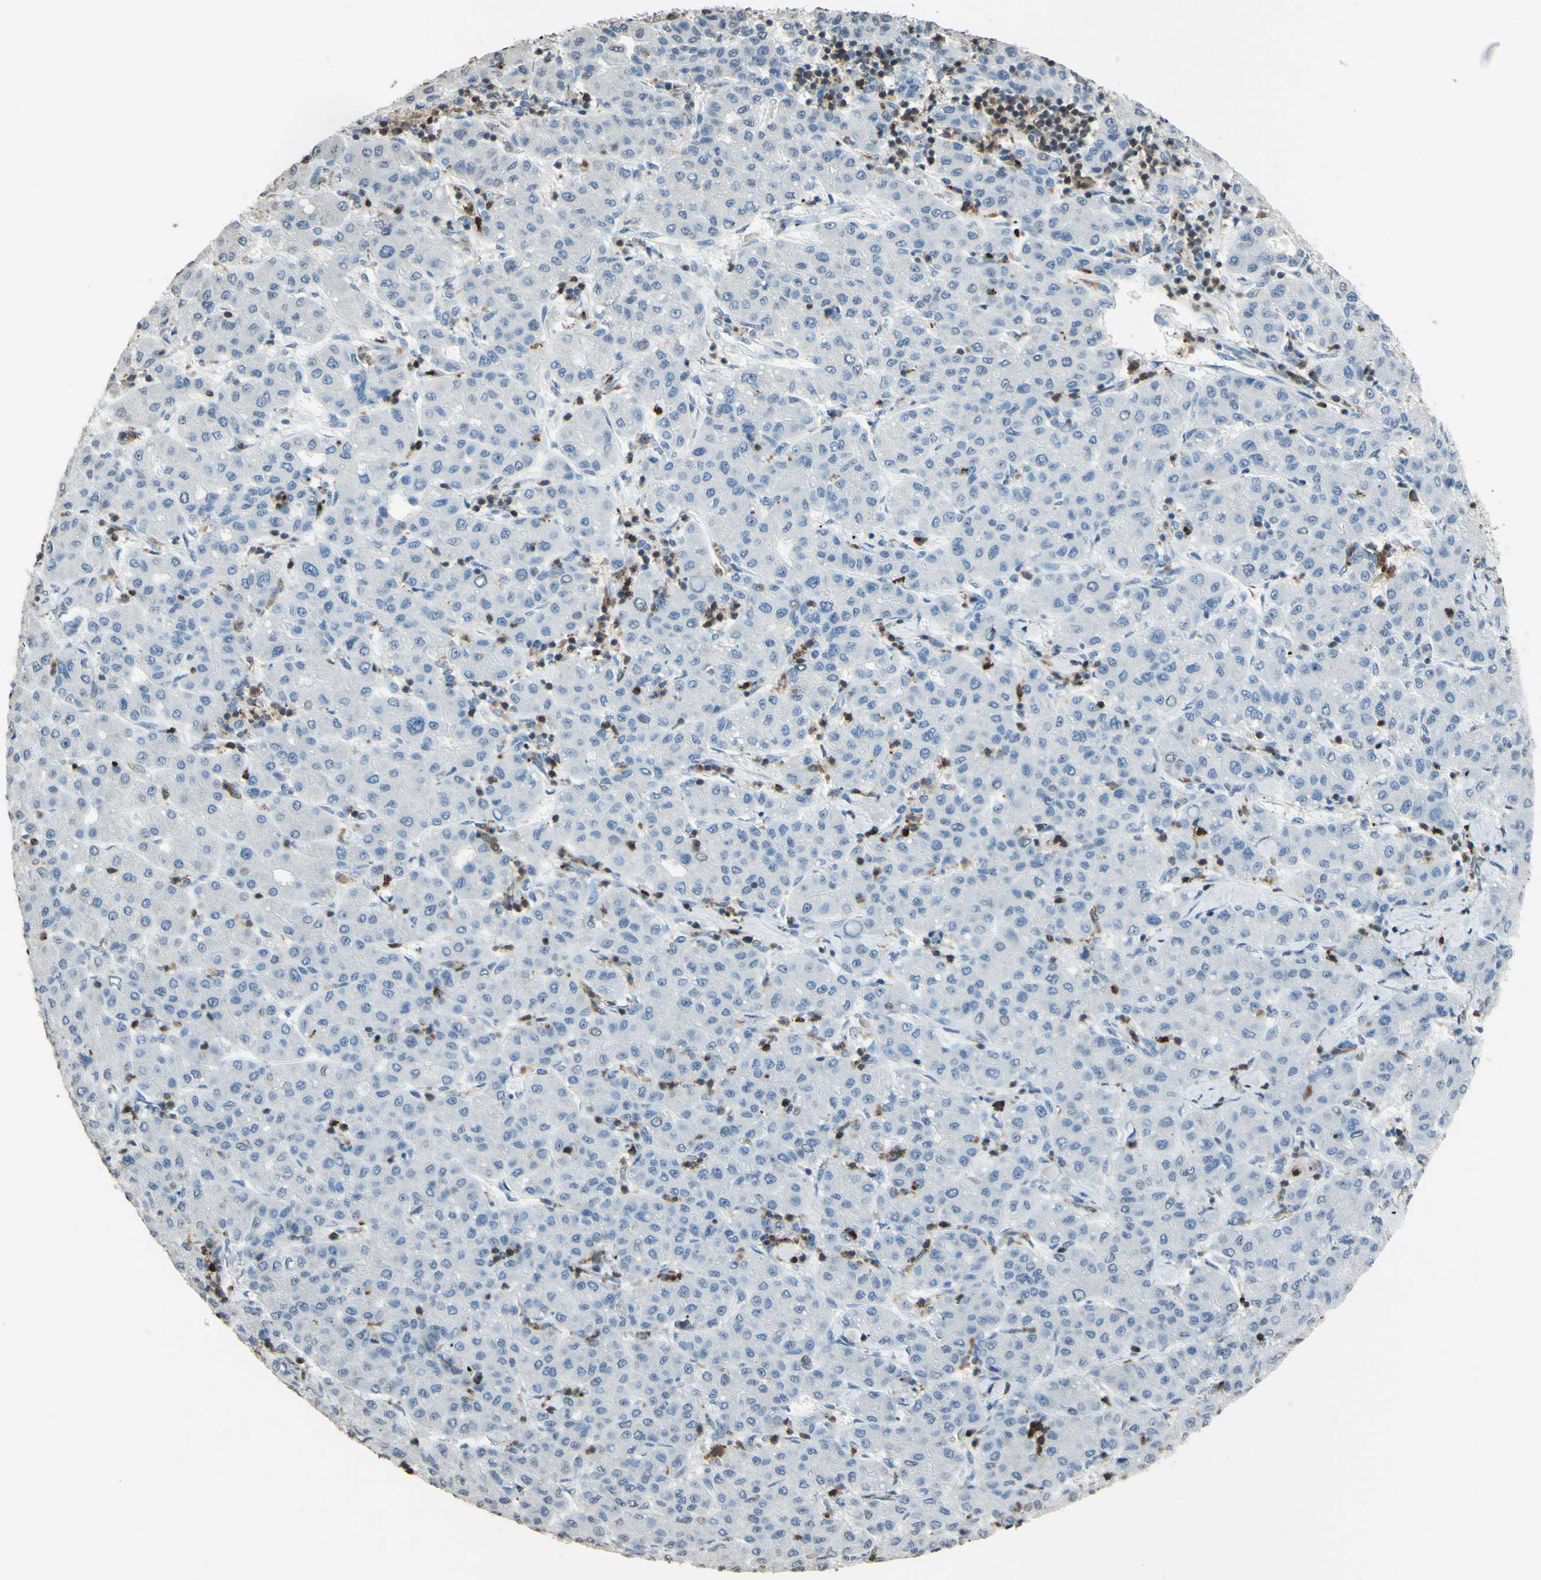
{"staining": {"intensity": "negative", "quantity": "none", "location": "none"}, "tissue": "liver cancer", "cell_type": "Tumor cells", "image_type": "cancer", "snomed": [{"axis": "morphology", "description": "Carcinoma, Hepatocellular, NOS"}, {"axis": "topography", "description": "Liver"}], "caption": "This is an immunohistochemistry photomicrograph of human liver cancer. There is no positivity in tumor cells.", "gene": "PSTPIP1", "patient": {"sex": "male", "age": 65}}